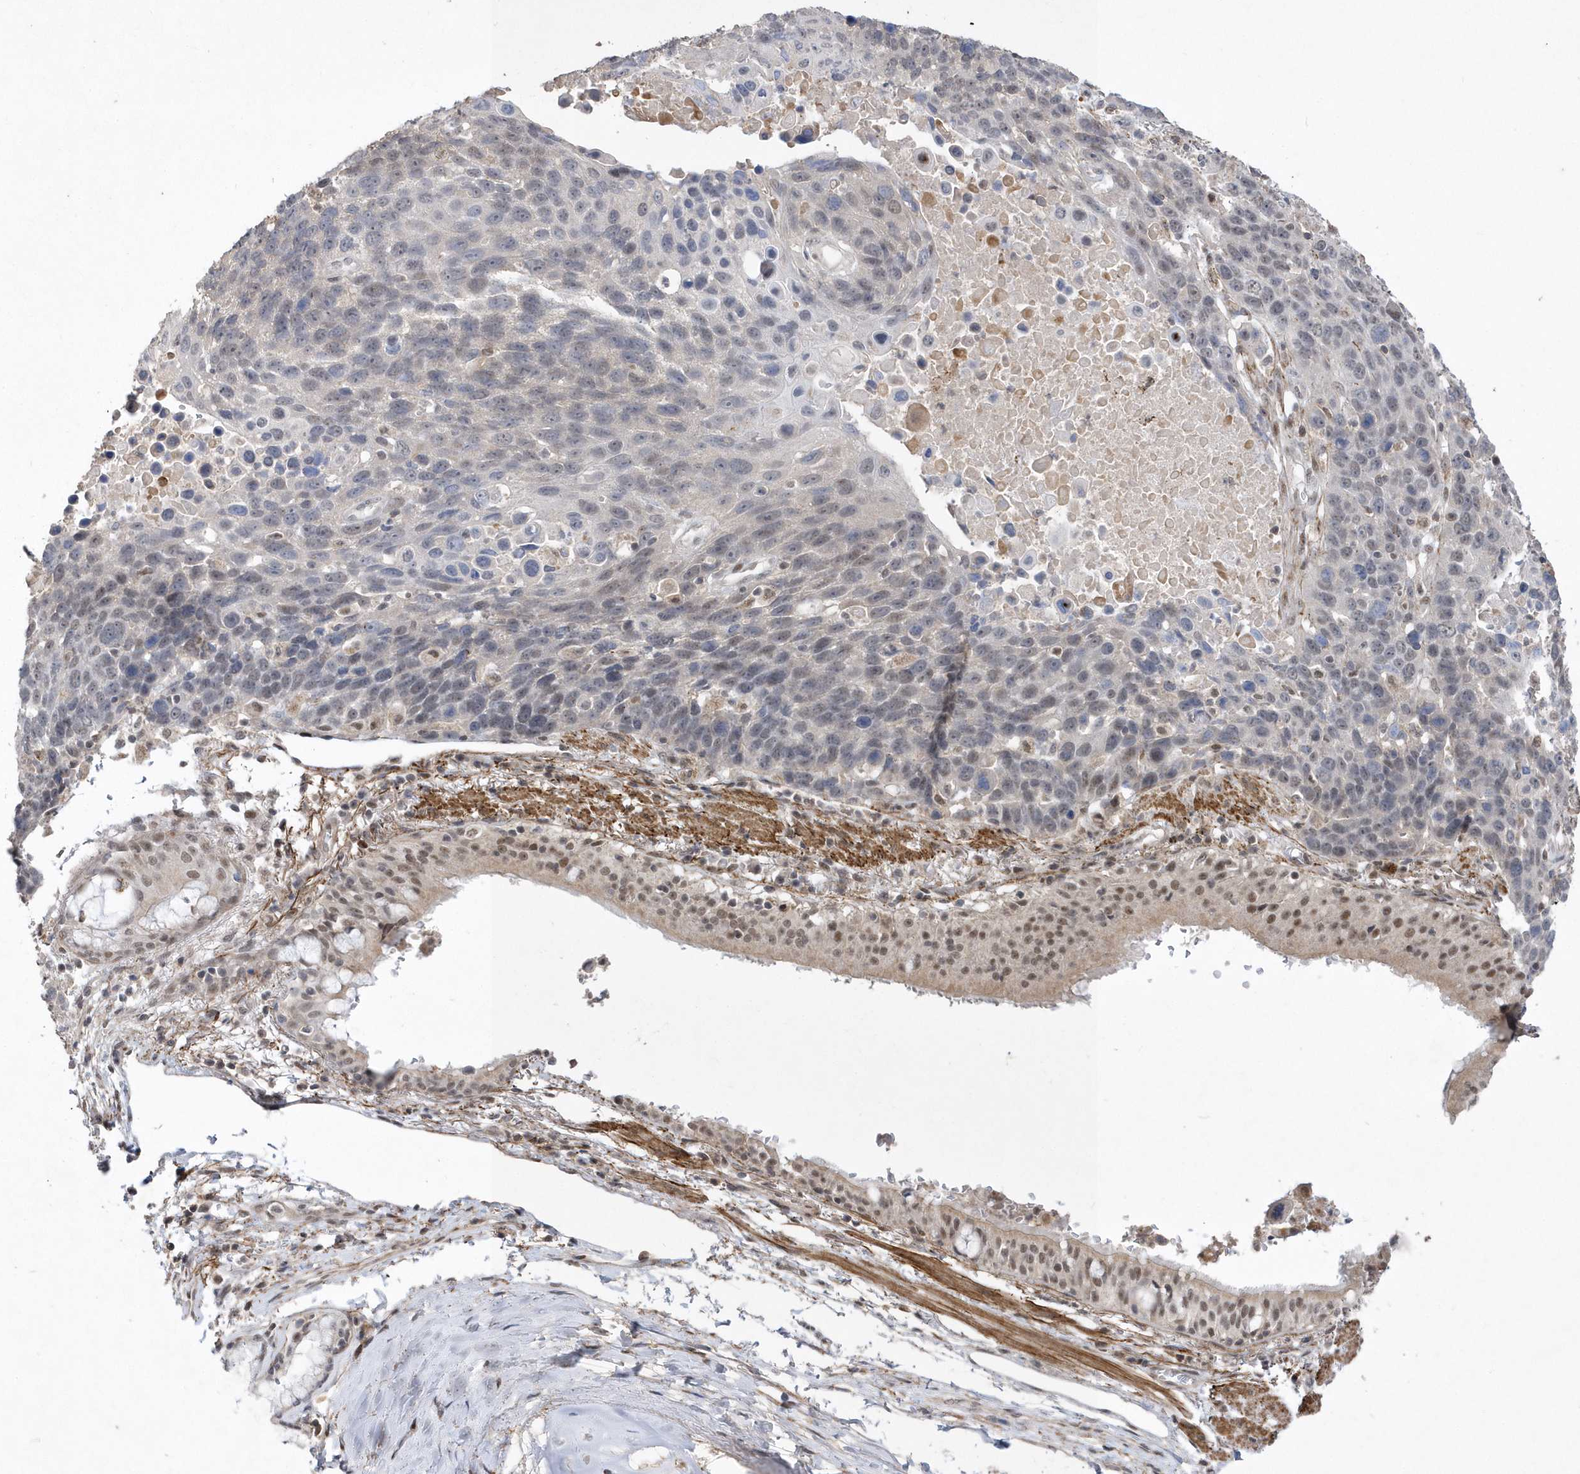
{"staining": {"intensity": "negative", "quantity": "none", "location": "none"}, "tissue": "lung cancer", "cell_type": "Tumor cells", "image_type": "cancer", "snomed": [{"axis": "morphology", "description": "Squamous cell carcinoma, NOS"}, {"axis": "topography", "description": "Lung"}], "caption": "An IHC histopathology image of lung squamous cell carcinoma is shown. There is no staining in tumor cells of lung squamous cell carcinoma.", "gene": "BOD1L1", "patient": {"sex": "male", "age": 66}}